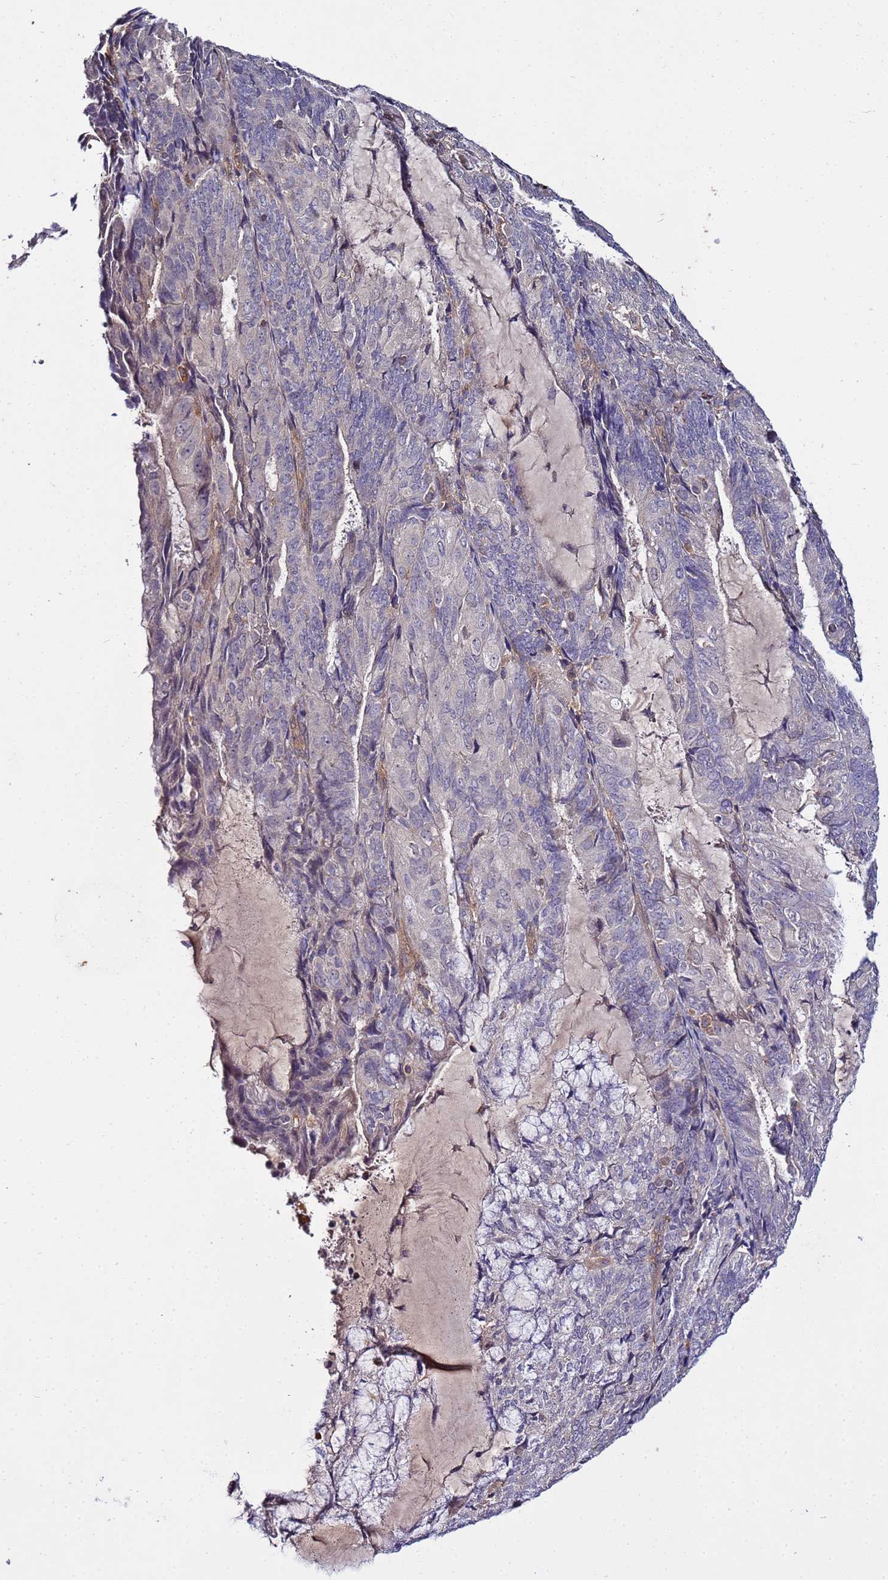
{"staining": {"intensity": "negative", "quantity": "none", "location": "none"}, "tissue": "endometrial cancer", "cell_type": "Tumor cells", "image_type": "cancer", "snomed": [{"axis": "morphology", "description": "Adenocarcinoma, NOS"}, {"axis": "topography", "description": "Endometrium"}], "caption": "Micrograph shows no significant protein staining in tumor cells of endometrial cancer (adenocarcinoma). Nuclei are stained in blue.", "gene": "GSPT2", "patient": {"sex": "female", "age": 81}}